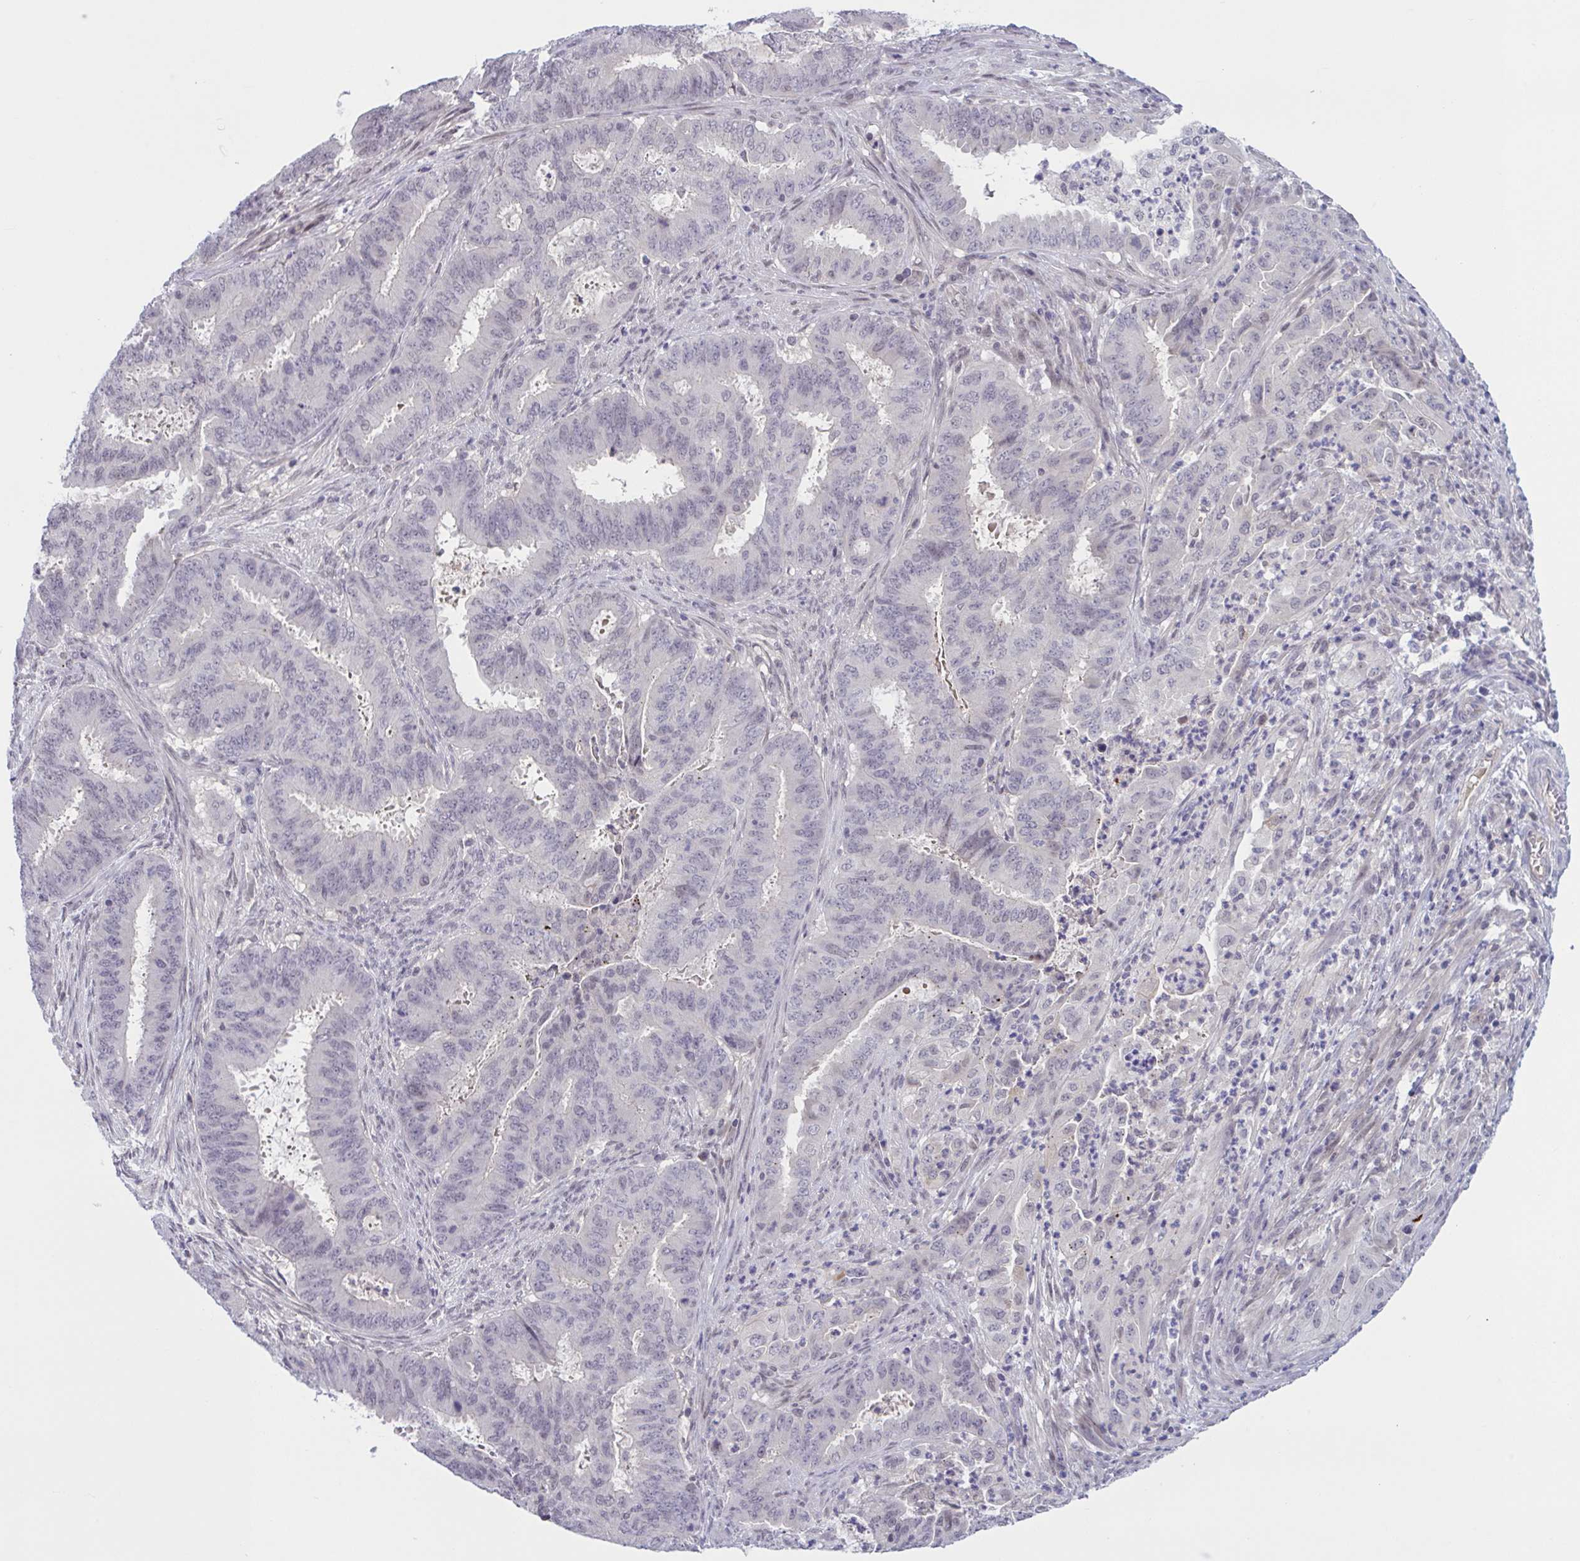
{"staining": {"intensity": "negative", "quantity": "none", "location": "none"}, "tissue": "endometrial cancer", "cell_type": "Tumor cells", "image_type": "cancer", "snomed": [{"axis": "morphology", "description": "Adenocarcinoma, NOS"}, {"axis": "topography", "description": "Endometrium"}], "caption": "Immunohistochemistry image of neoplastic tissue: endometrial cancer (adenocarcinoma) stained with DAB reveals no significant protein positivity in tumor cells.", "gene": "TTC7B", "patient": {"sex": "female", "age": 51}}